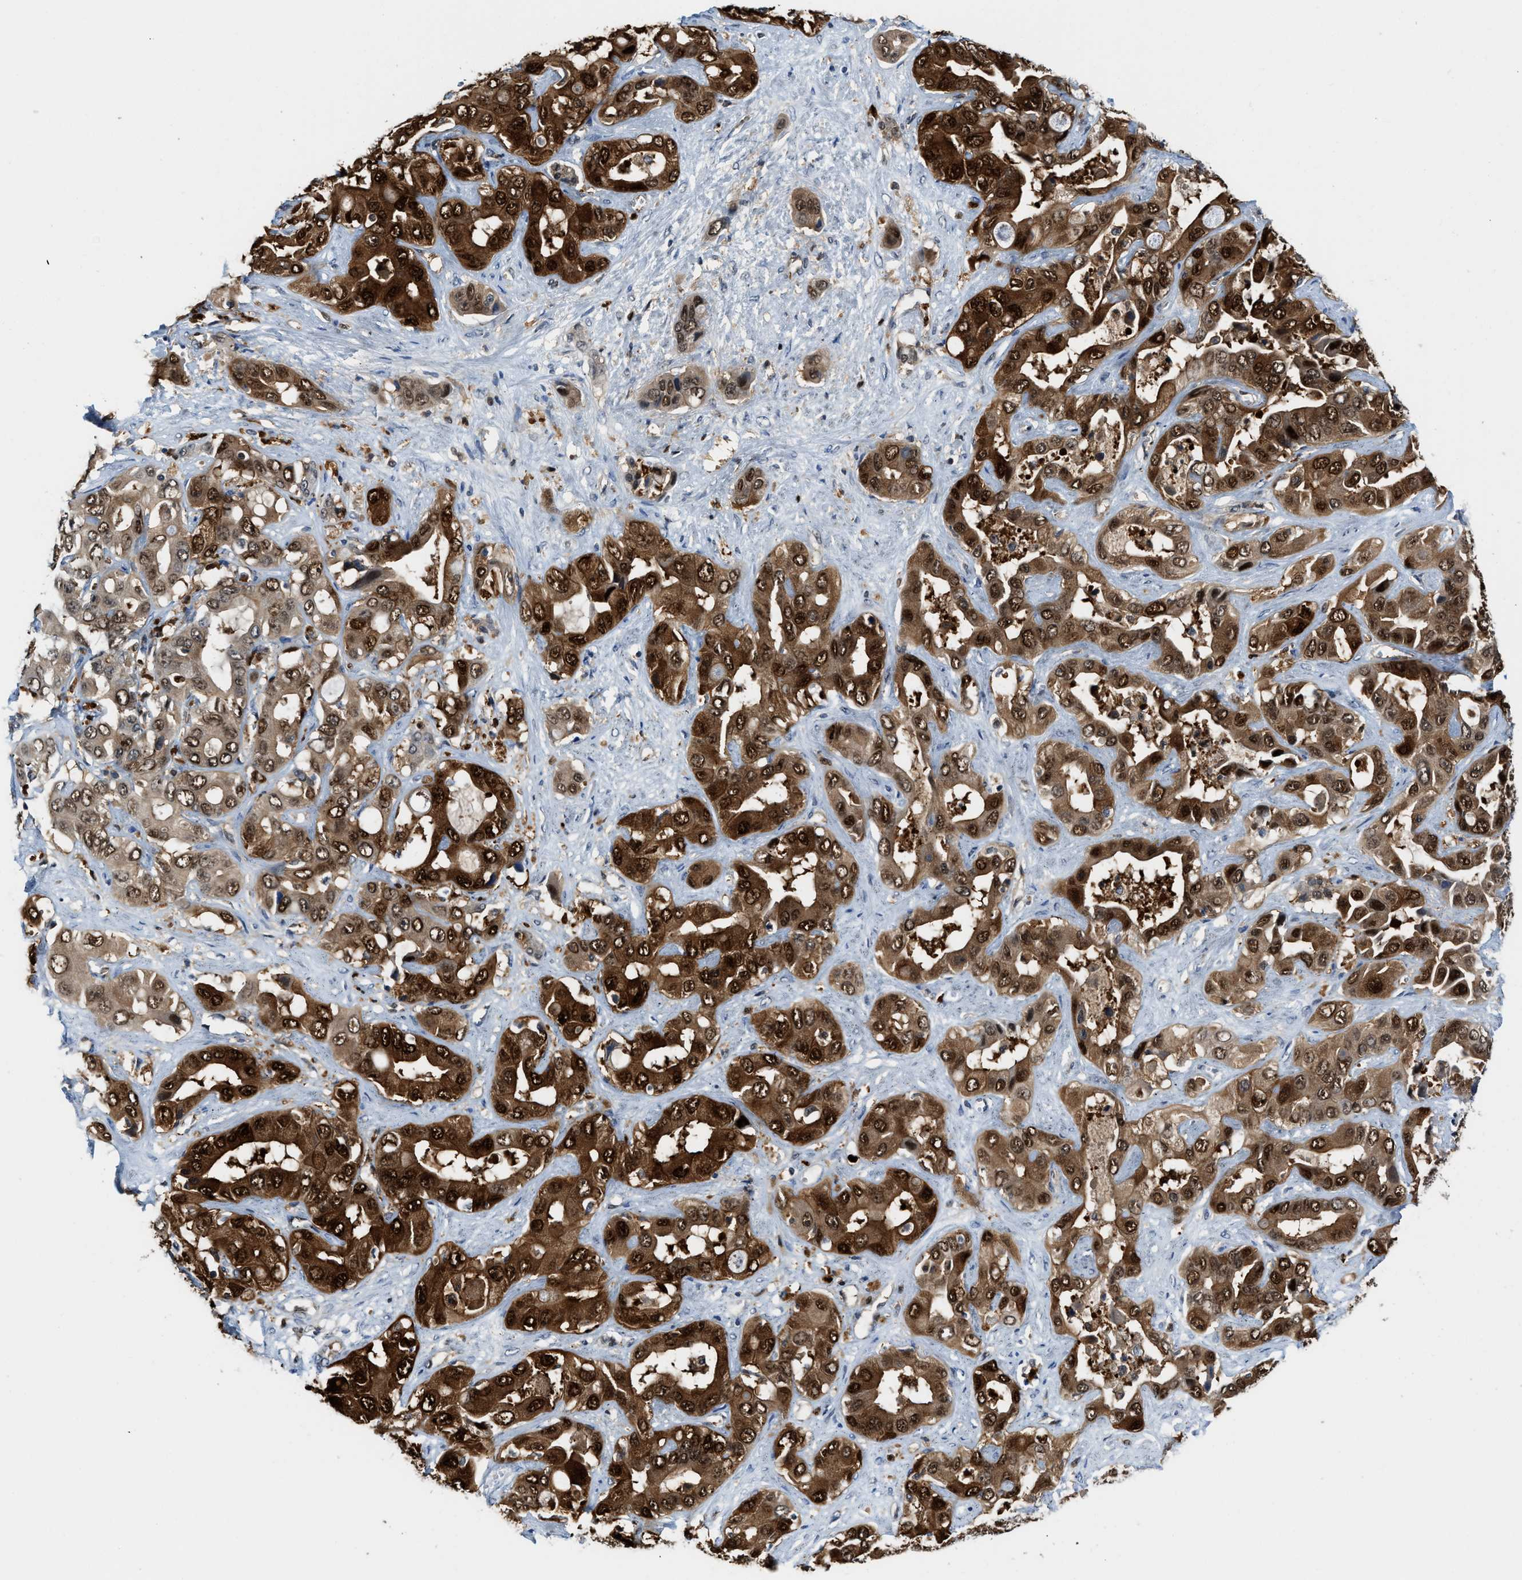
{"staining": {"intensity": "strong", "quantity": ">75%", "location": "cytoplasmic/membranous,nuclear"}, "tissue": "liver cancer", "cell_type": "Tumor cells", "image_type": "cancer", "snomed": [{"axis": "morphology", "description": "Cholangiocarcinoma"}, {"axis": "topography", "description": "Liver"}], "caption": "Protein analysis of cholangiocarcinoma (liver) tissue reveals strong cytoplasmic/membranous and nuclear positivity in about >75% of tumor cells.", "gene": "LTA4H", "patient": {"sex": "female", "age": 52}}